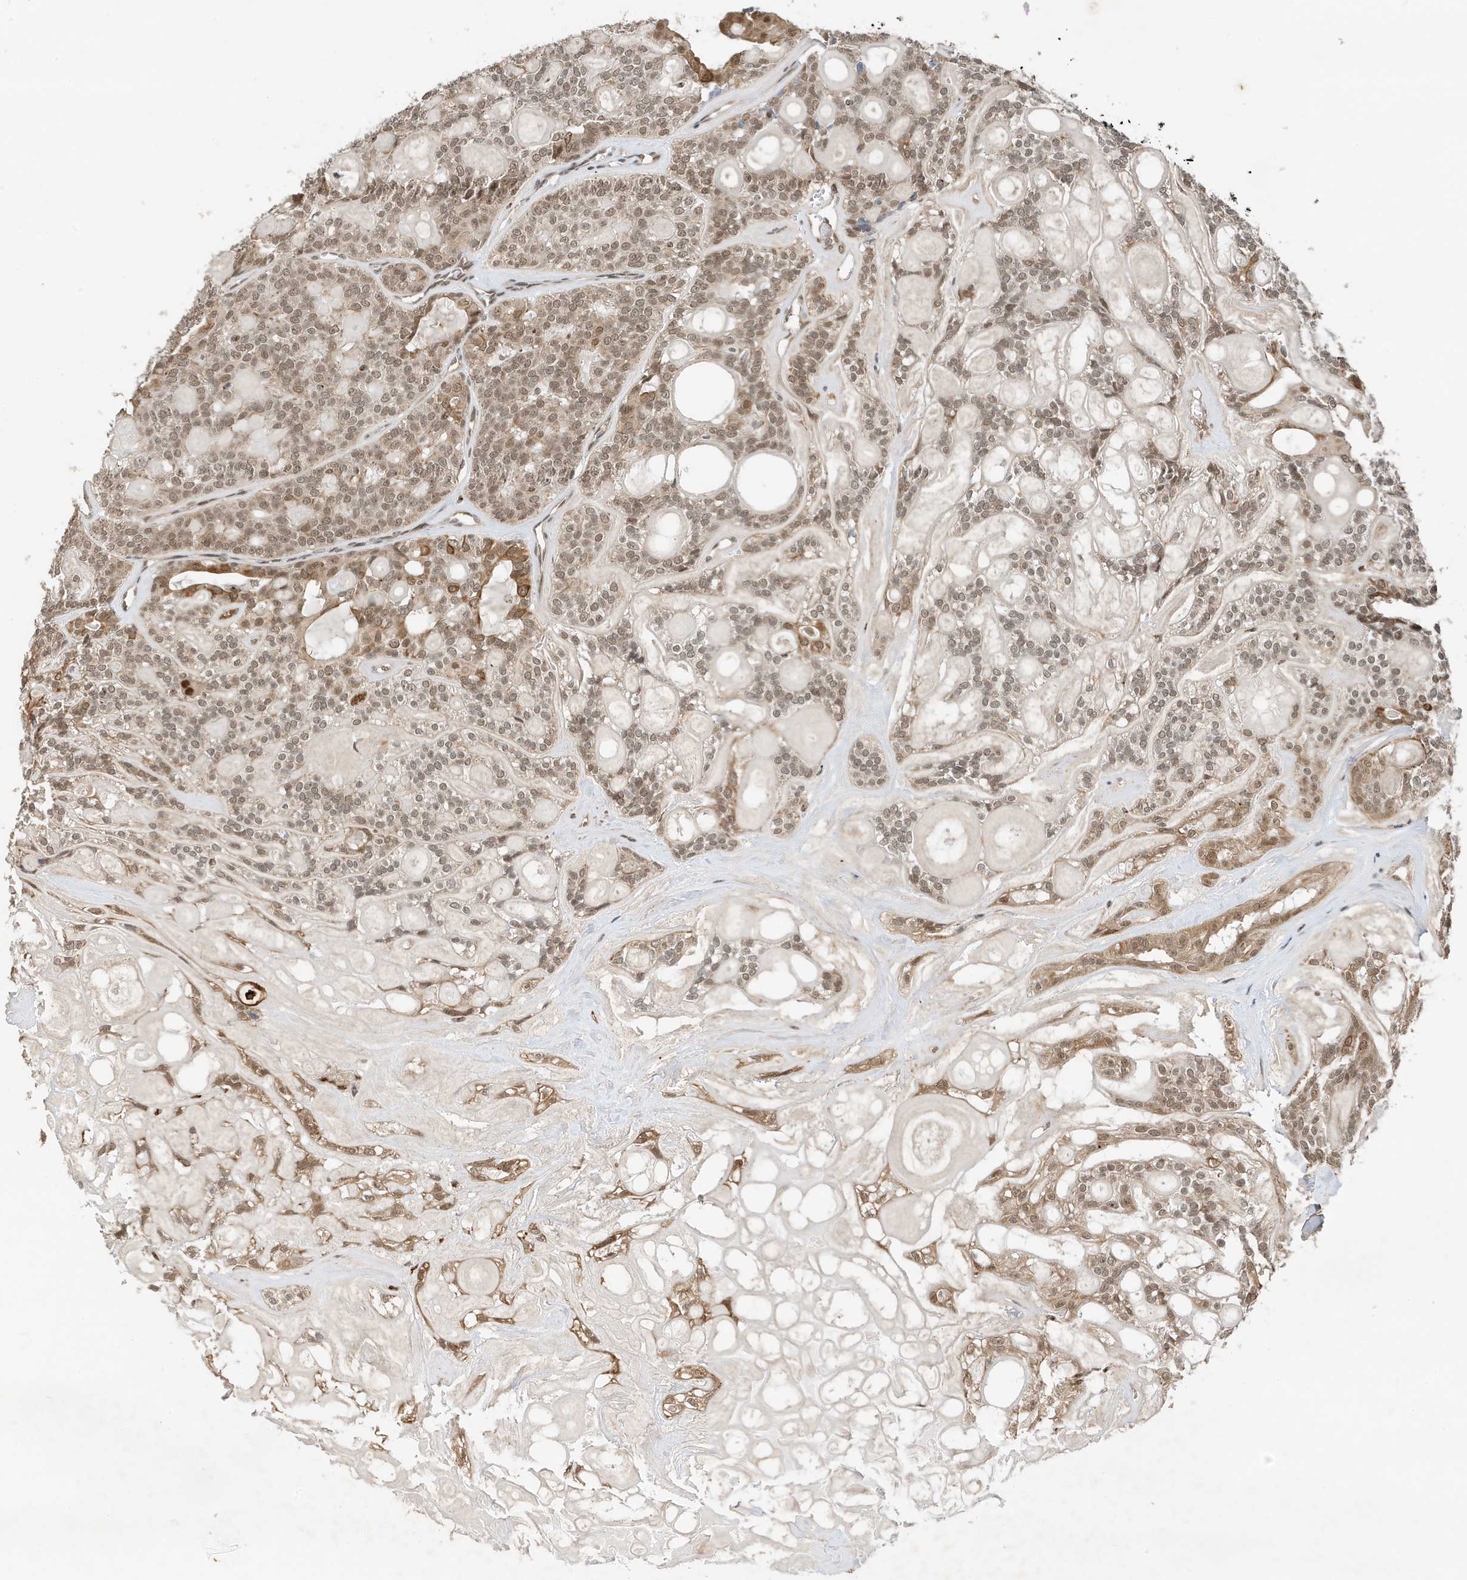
{"staining": {"intensity": "moderate", "quantity": "25%-75%", "location": "cytoplasmic/membranous,nuclear"}, "tissue": "head and neck cancer", "cell_type": "Tumor cells", "image_type": "cancer", "snomed": [{"axis": "morphology", "description": "Adenocarcinoma, NOS"}, {"axis": "topography", "description": "Head-Neck"}], "caption": "Adenocarcinoma (head and neck) tissue displays moderate cytoplasmic/membranous and nuclear staining in about 25%-75% of tumor cells The staining was performed using DAB (3,3'-diaminobenzidine) to visualize the protein expression in brown, while the nuclei were stained in blue with hematoxylin (Magnification: 20x).", "gene": "MAST3", "patient": {"sex": "male", "age": 66}}